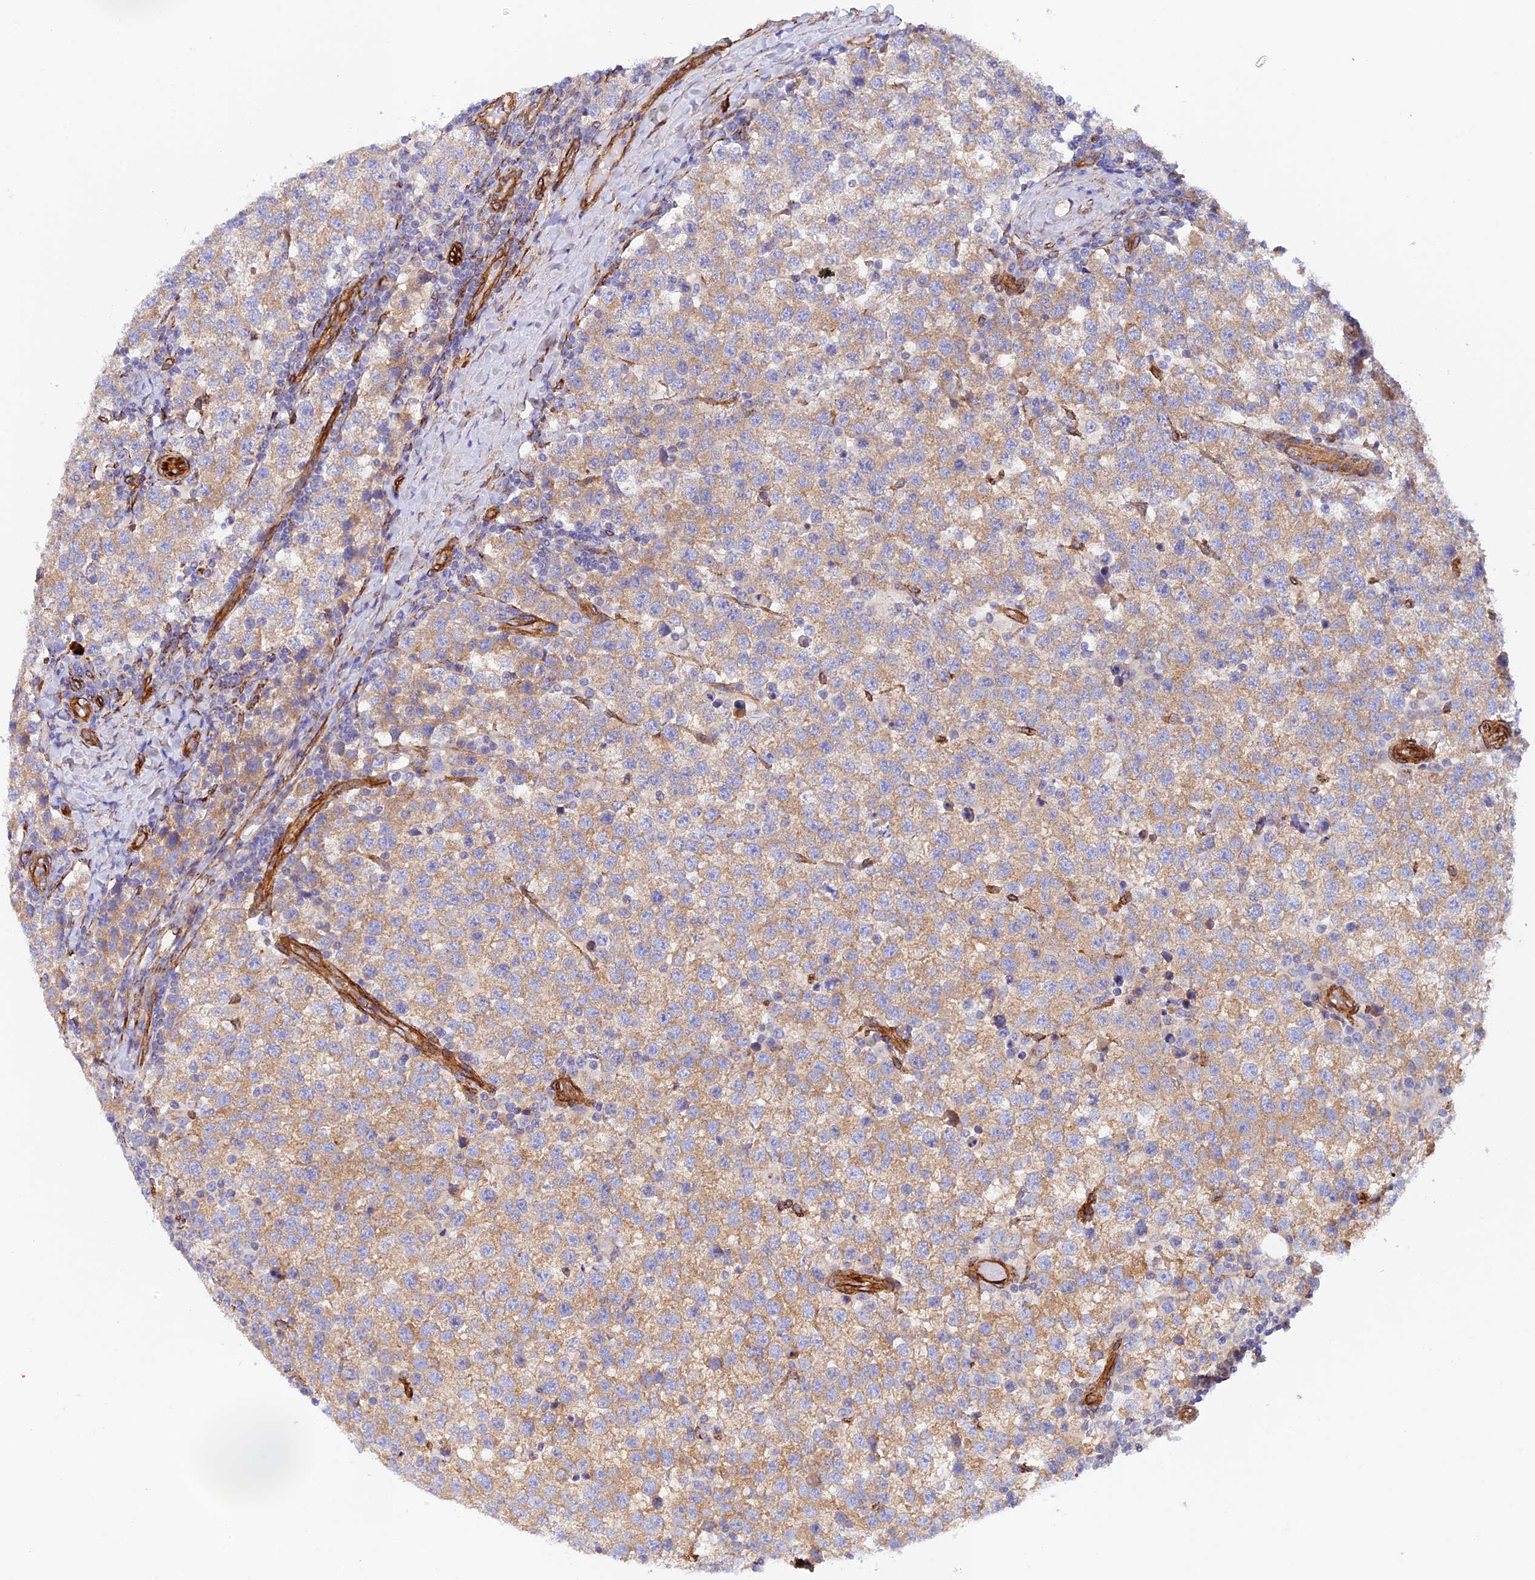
{"staining": {"intensity": "moderate", "quantity": ">75%", "location": "cytoplasmic/membranous"}, "tissue": "testis cancer", "cell_type": "Tumor cells", "image_type": "cancer", "snomed": [{"axis": "morphology", "description": "Seminoma, NOS"}, {"axis": "topography", "description": "Testis"}], "caption": "DAB (3,3'-diaminobenzidine) immunohistochemical staining of human seminoma (testis) displays moderate cytoplasmic/membranous protein positivity in about >75% of tumor cells. The staining was performed using DAB (3,3'-diaminobenzidine), with brown indicating positive protein expression. Nuclei are stained blue with hematoxylin.", "gene": "MYO9A", "patient": {"sex": "male", "age": 34}}